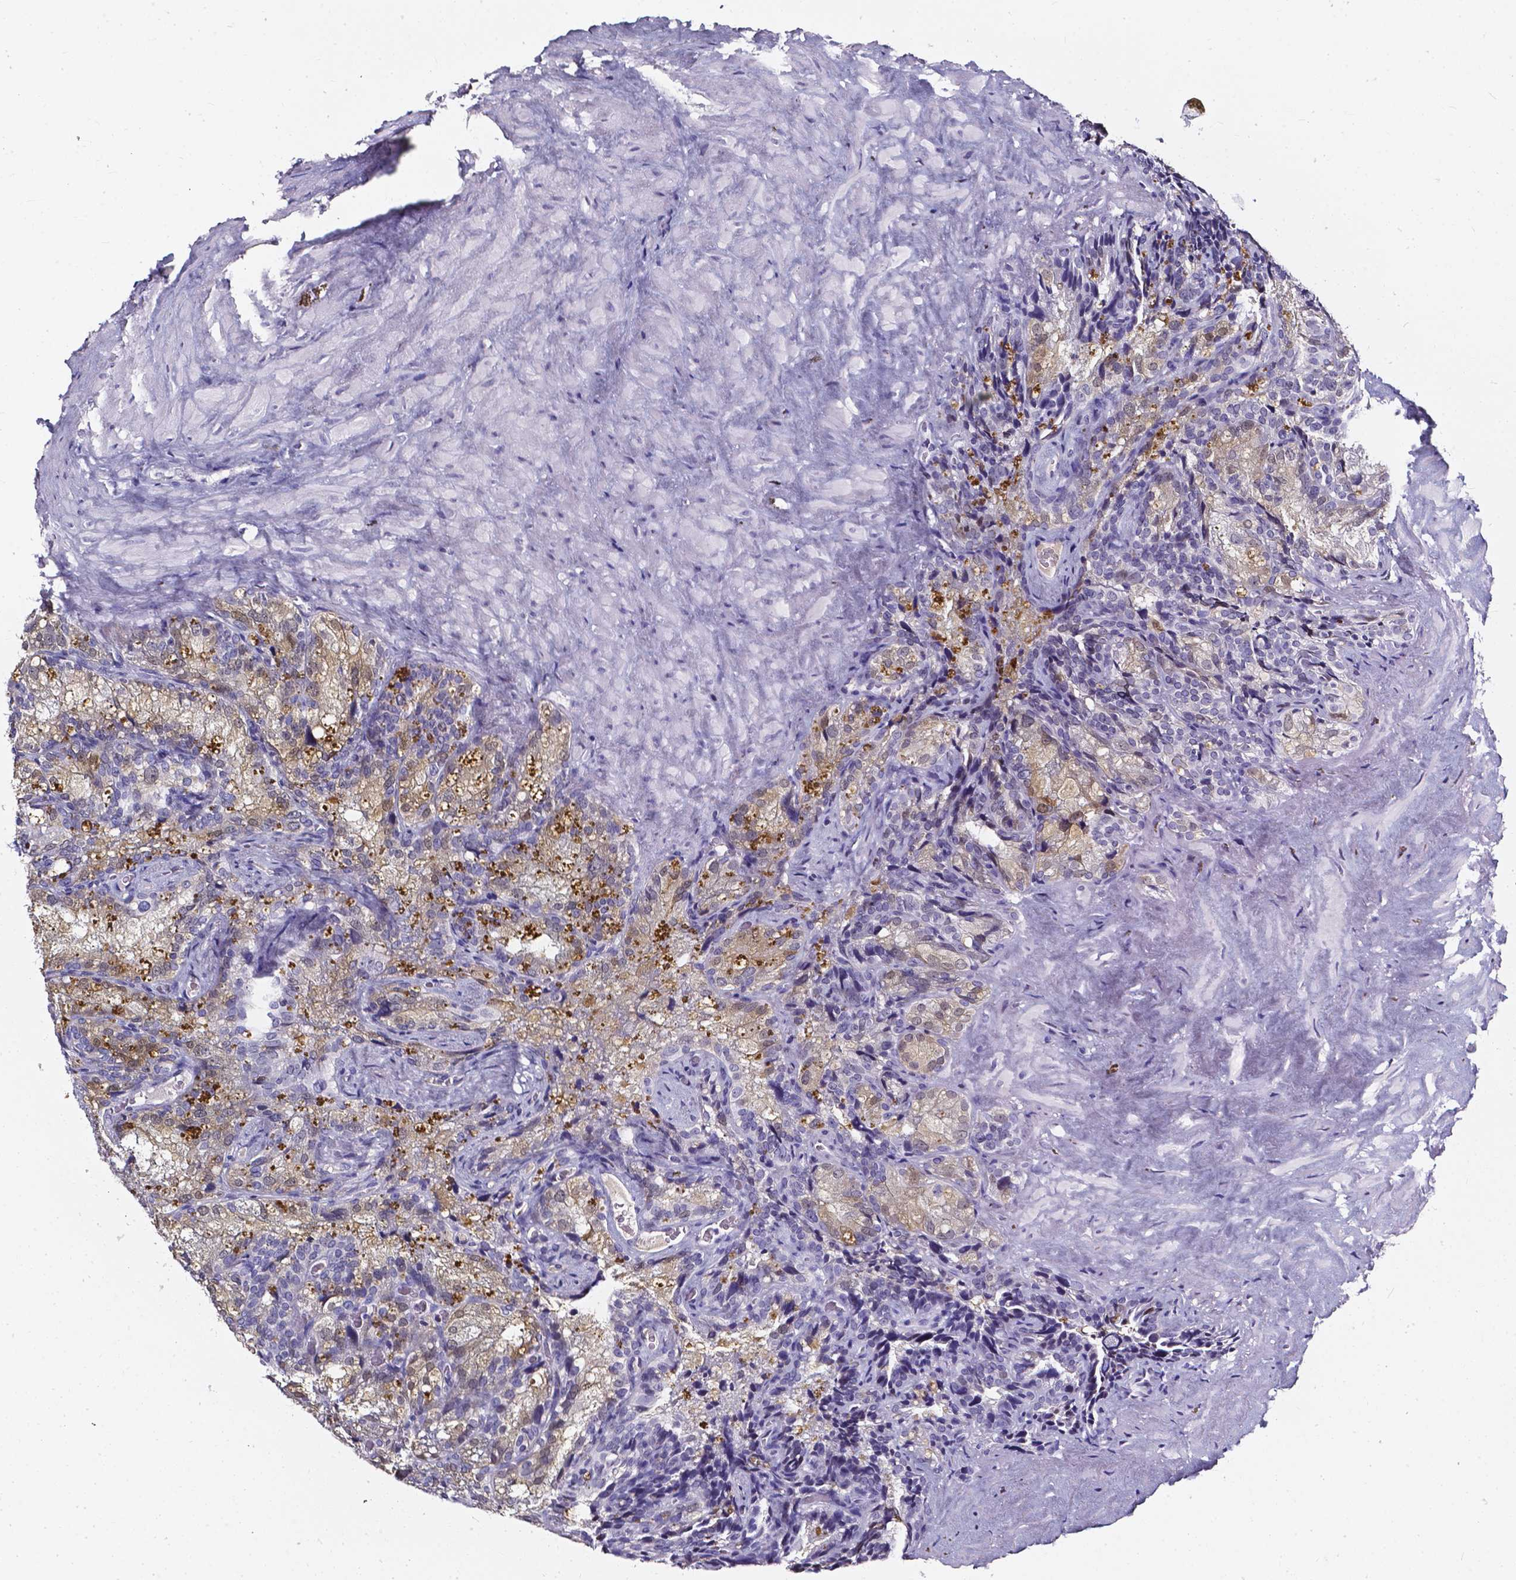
{"staining": {"intensity": "moderate", "quantity": "<25%", "location": "cytoplasmic/membranous"}, "tissue": "seminal vesicle", "cell_type": "Glandular cells", "image_type": "normal", "snomed": [{"axis": "morphology", "description": "Normal tissue, NOS"}, {"axis": "topography", "description": "Prostate"}, {"axis": "topography", "description": "Seminal veicle"}], "caption": "Glandular cells exhibit moderate cytoplasmic/membranous expression in about <25% of cells in benign seminal vesicle. Nuclei are stained in blue.", "gene": "AKR1B10", "patient": {"sex": "male", "age": 71}}